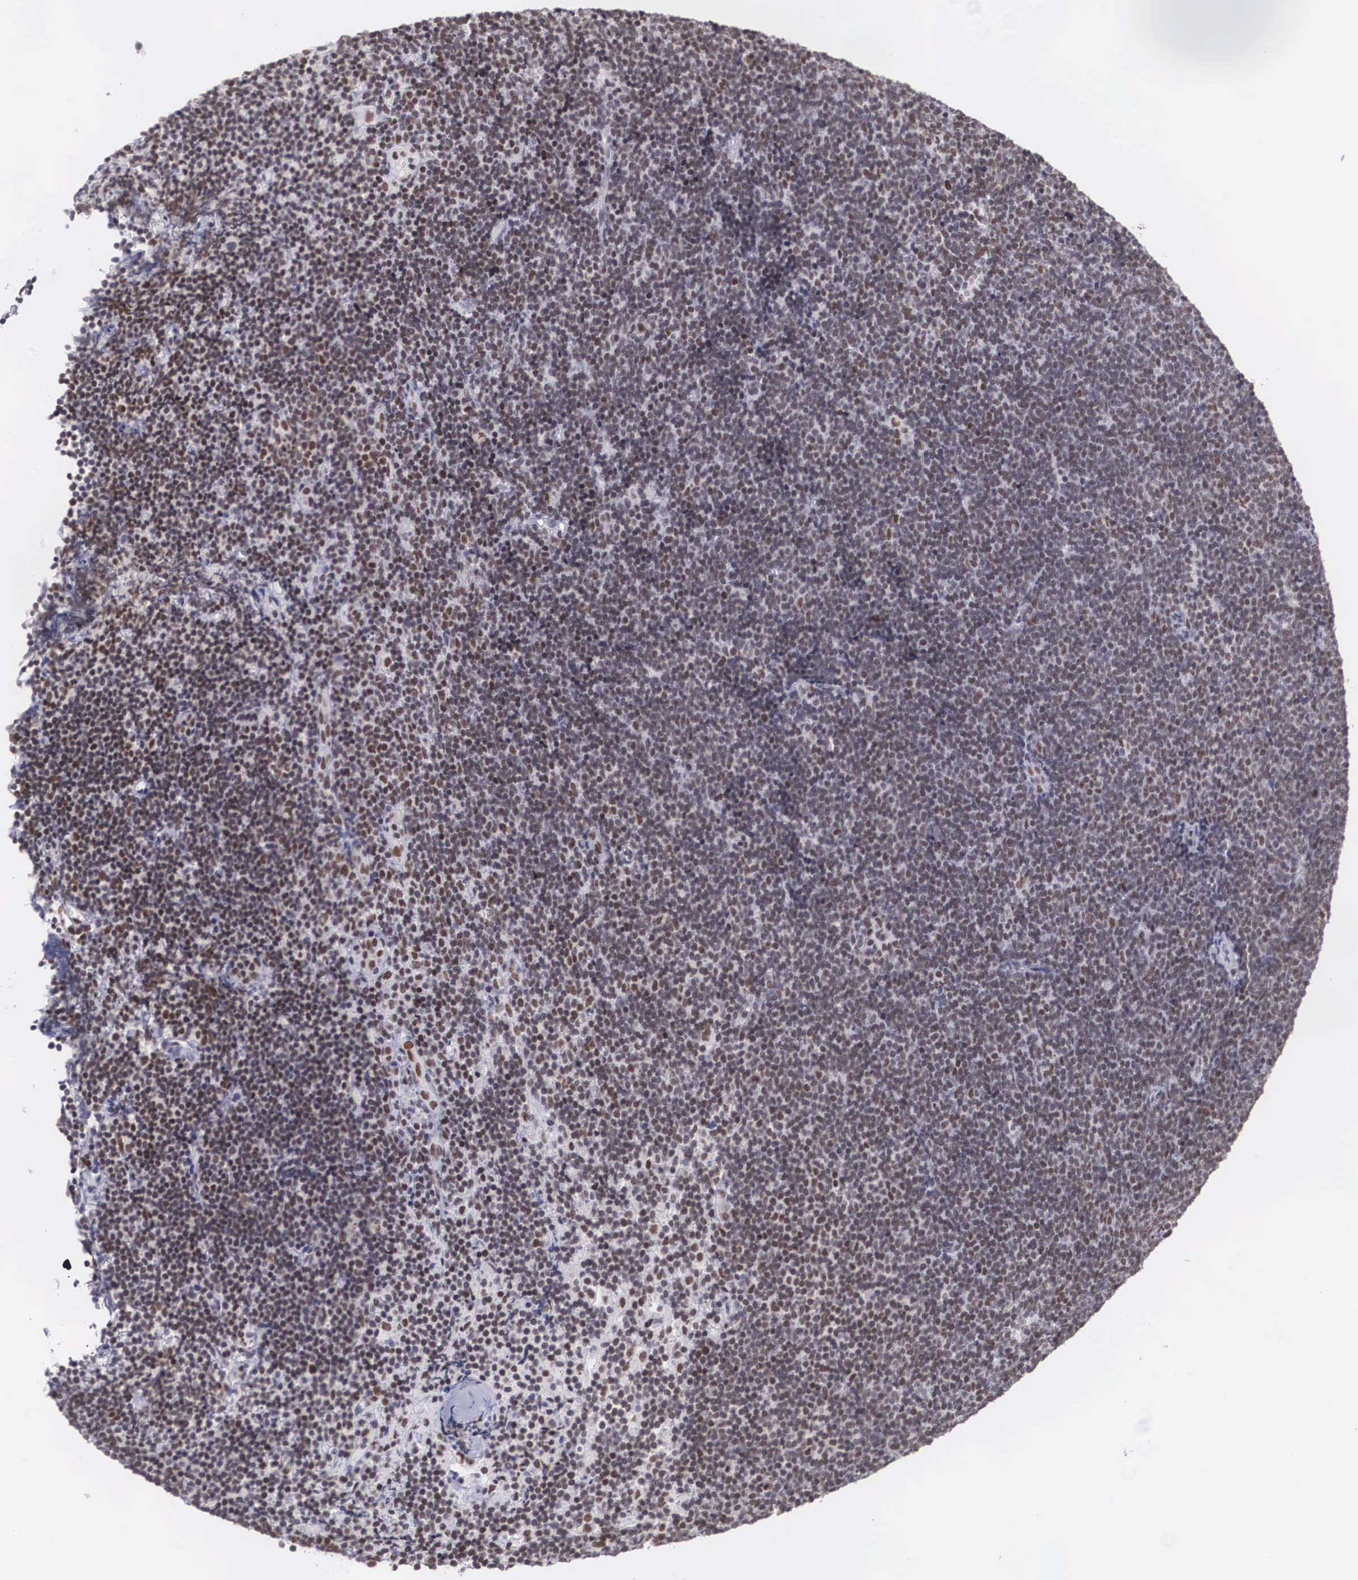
{"staining": {"intensity": "weak", "quantity": ">75%", "location": "nuclear"}, "tissue": "lymphoma", "cell_type": "Tumor cells", "image_type": "cancer", "snomed": [{"axis": "morphology", "description": "Malignant lymphoma, non-Hodgkin's type, Low grade"}, {"axis": "topography", "description": "Lymph node"}], "caption": "Lymphoma stained with a protein marker reveals weak staining in tumor cells.", "gene": "CSTF2", "patient": {"sex": "female", "age": 51}}